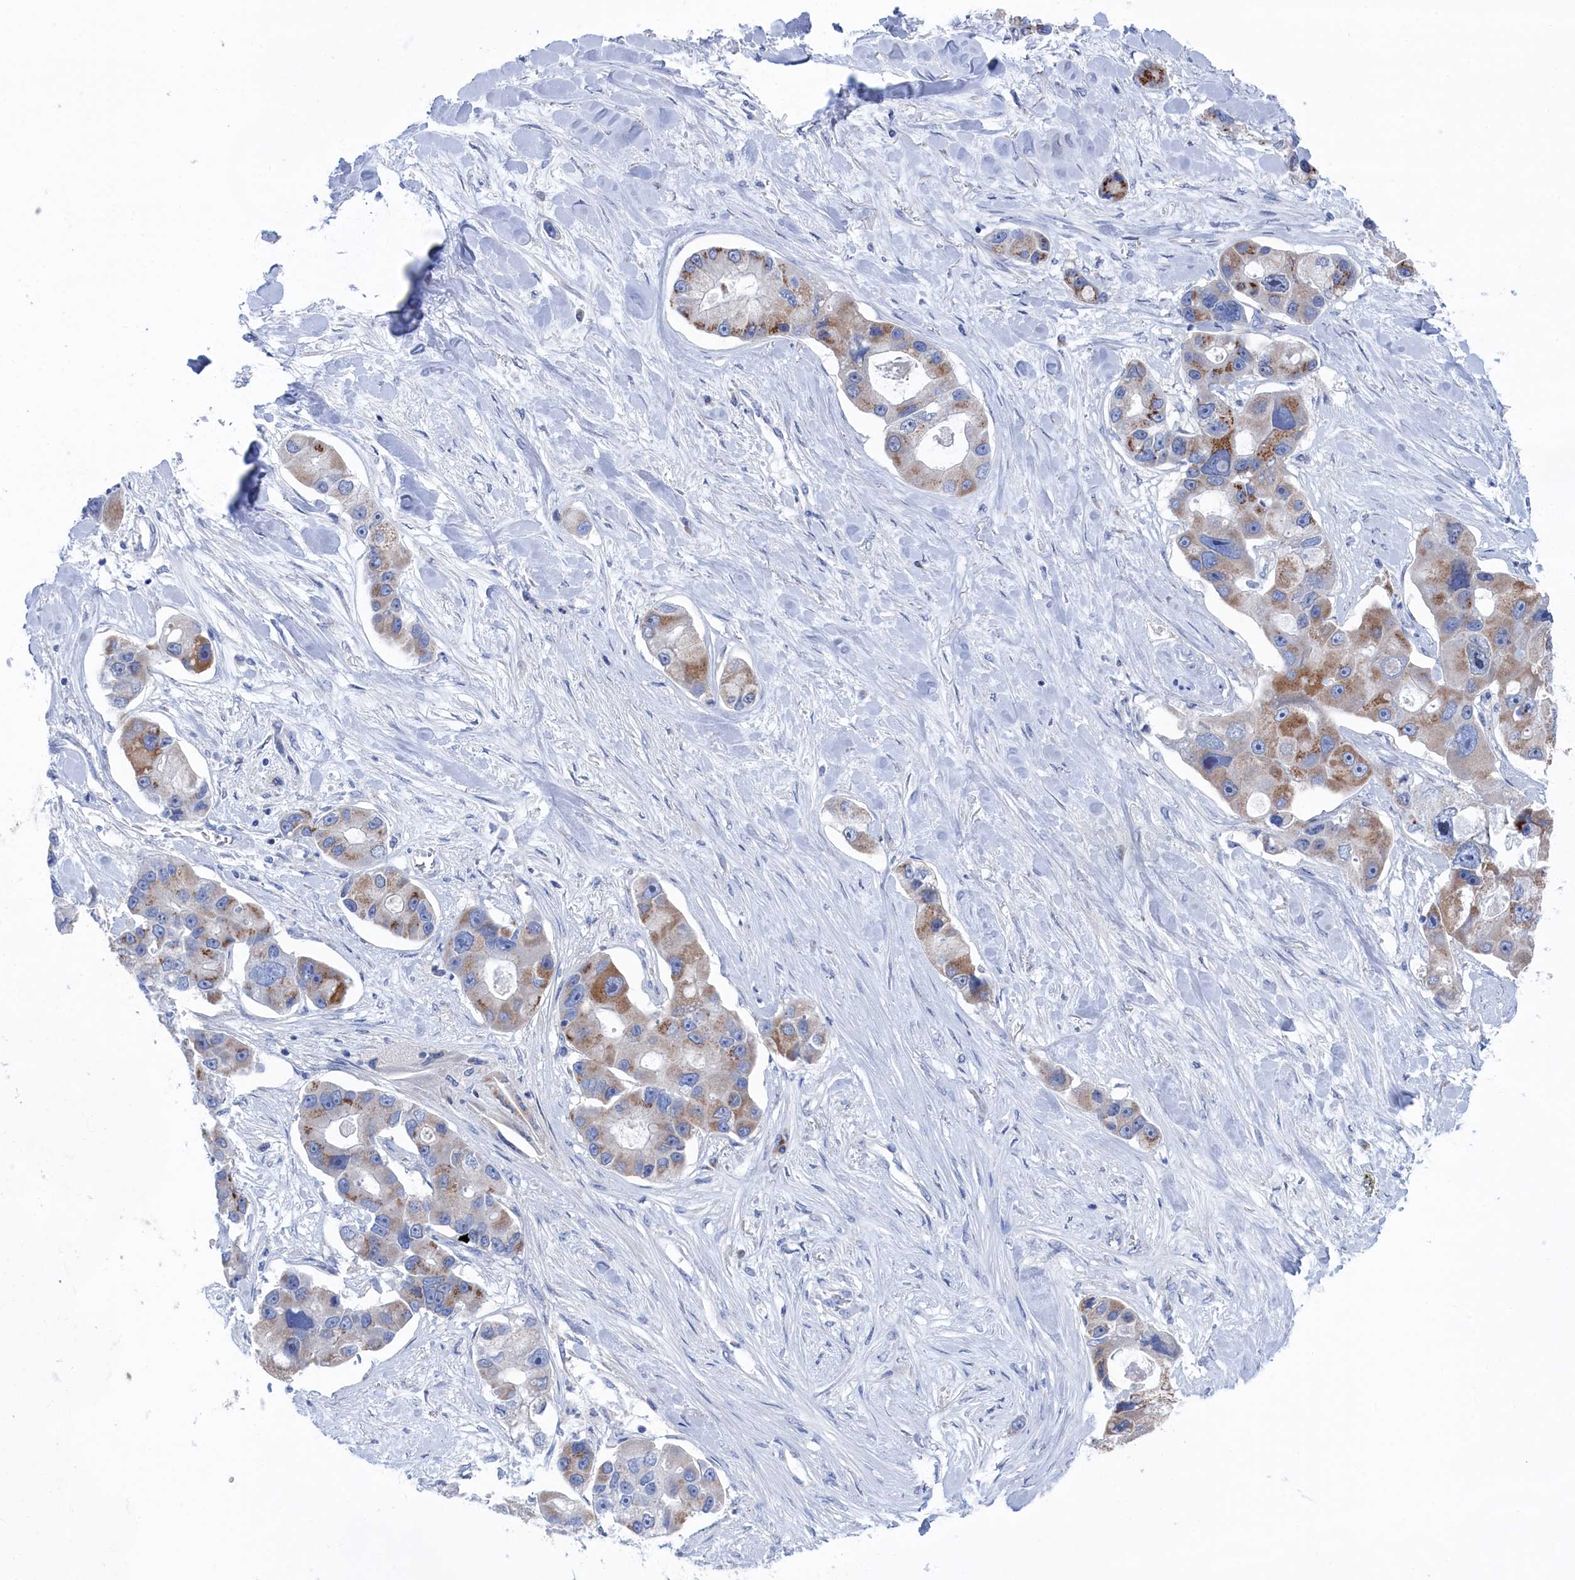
{"staining": {"intensity": "moderate", "quantity": "25%-75%", "location": "cytoplasmic/membranous"}, "tissue": "lung cancer", "cell_type": "Tumor cells", "image_type": "cancer", "snomed": [{"axis": "morphology", "description": "Adenocarcinoma, NOS"}, {"axis": "topography", "description": "Lung"}], "caption": "Immunohistochemical staining of lung cancer reveals medium levels of moderate cytoplasmic/membranous protein expression in approximately 25%-75% of tumor cells.", "gene": "IRX1", "patient": {"sex": "female", "age": 54}}